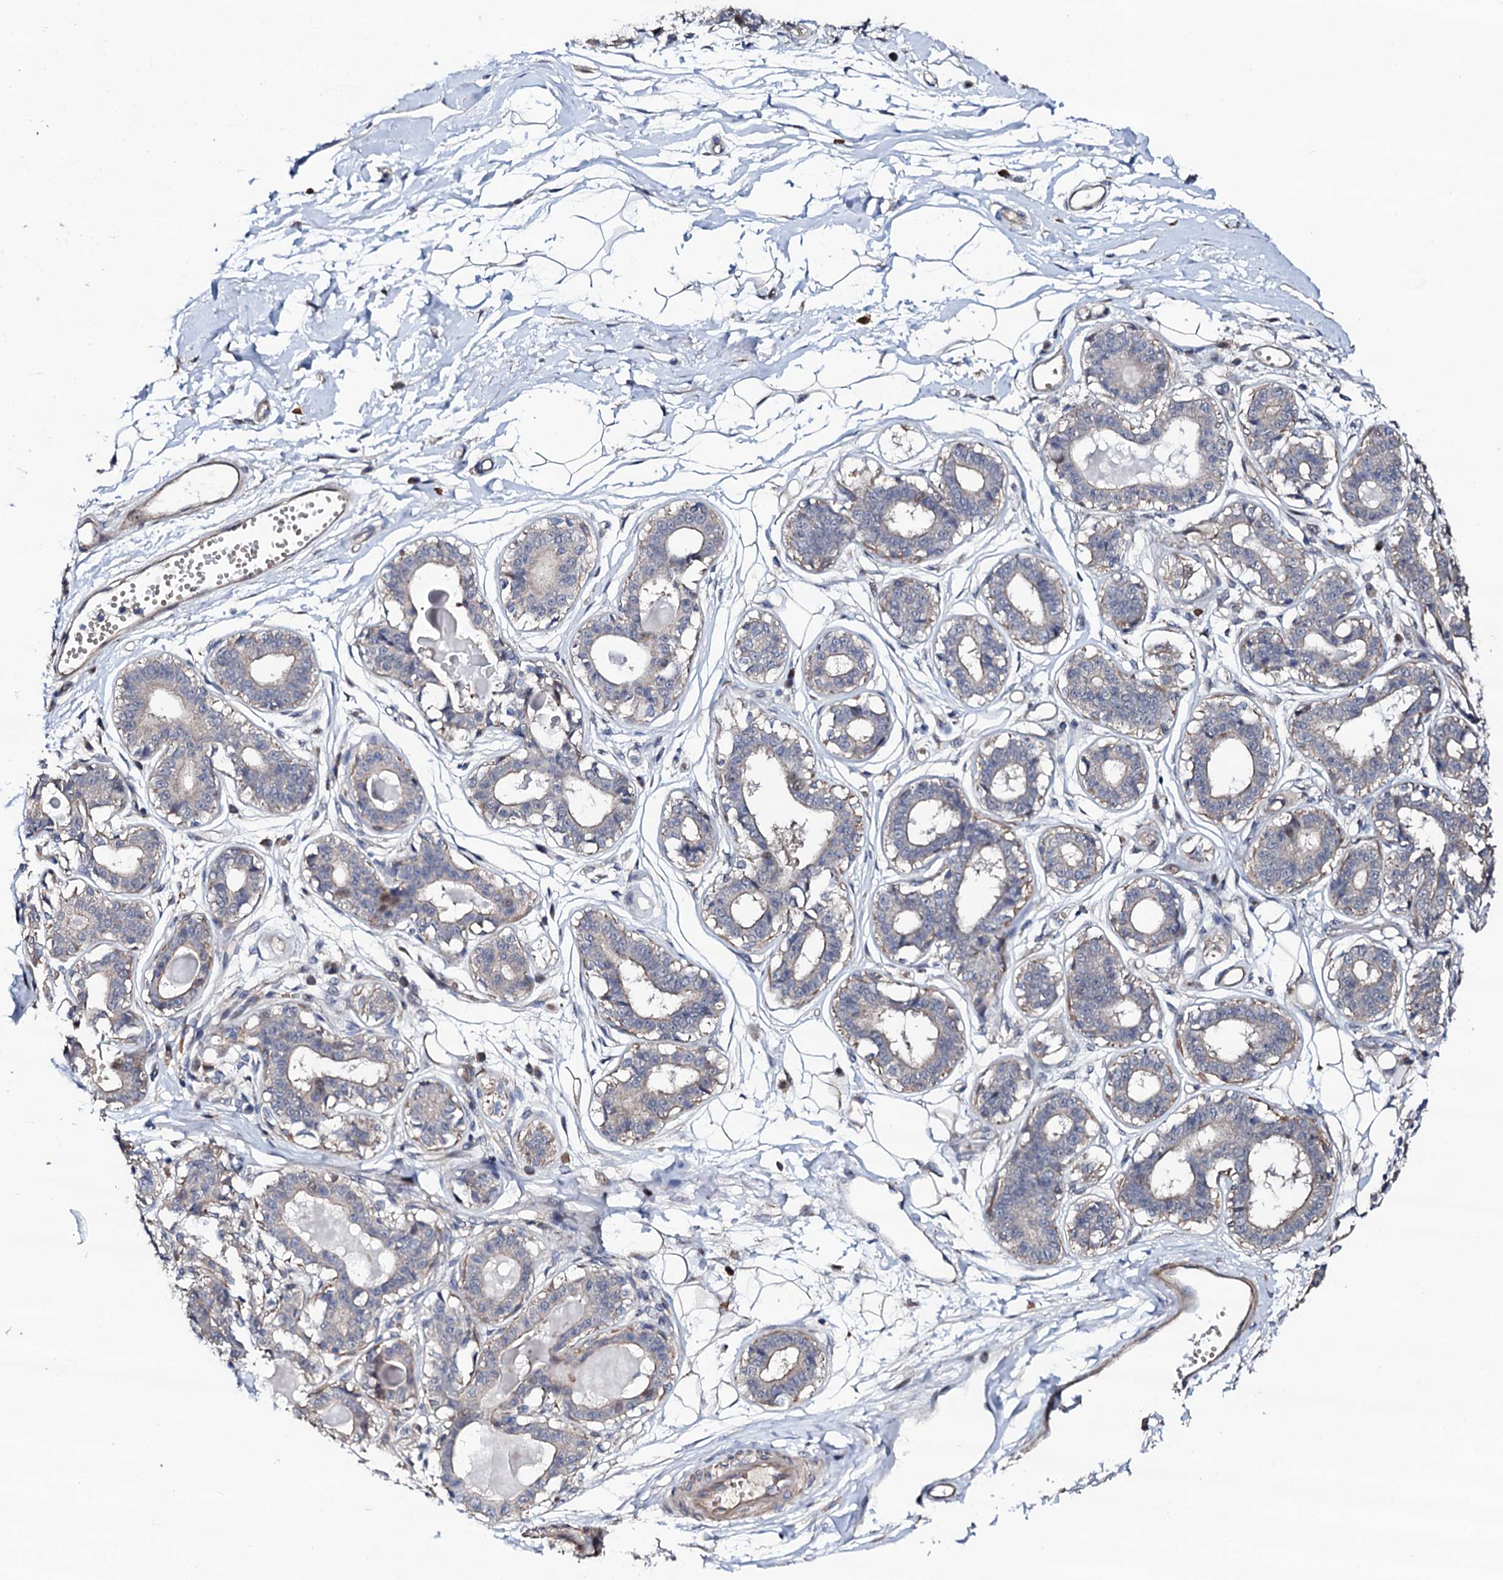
{"staining": {"intensity": "negative", "quantity": "none", "location": "none"}, "tissue": "breast", "cell_type": "Adipocytes", "image_type": "normal", "snomed": [{"axis": "morphology", "description": "Normal tissue, NOS"}, {"axis": "topography", "description": "Breast"}], "caption": "High magnification brightfield microscopy of unremarkable breast stained with DAB (3,3'-diaminobenzidine) (brown) and counterstained with hematoxylin (blue): adipocytes show no significant expression. Brightfield microscopy of immunohistochemistry (IHC) stained with DAB (brown) and hematoxylin (blue), captured at high magnification.", "gene": "CIAO2A", "patient": {"sex": "female", "age": 45}}